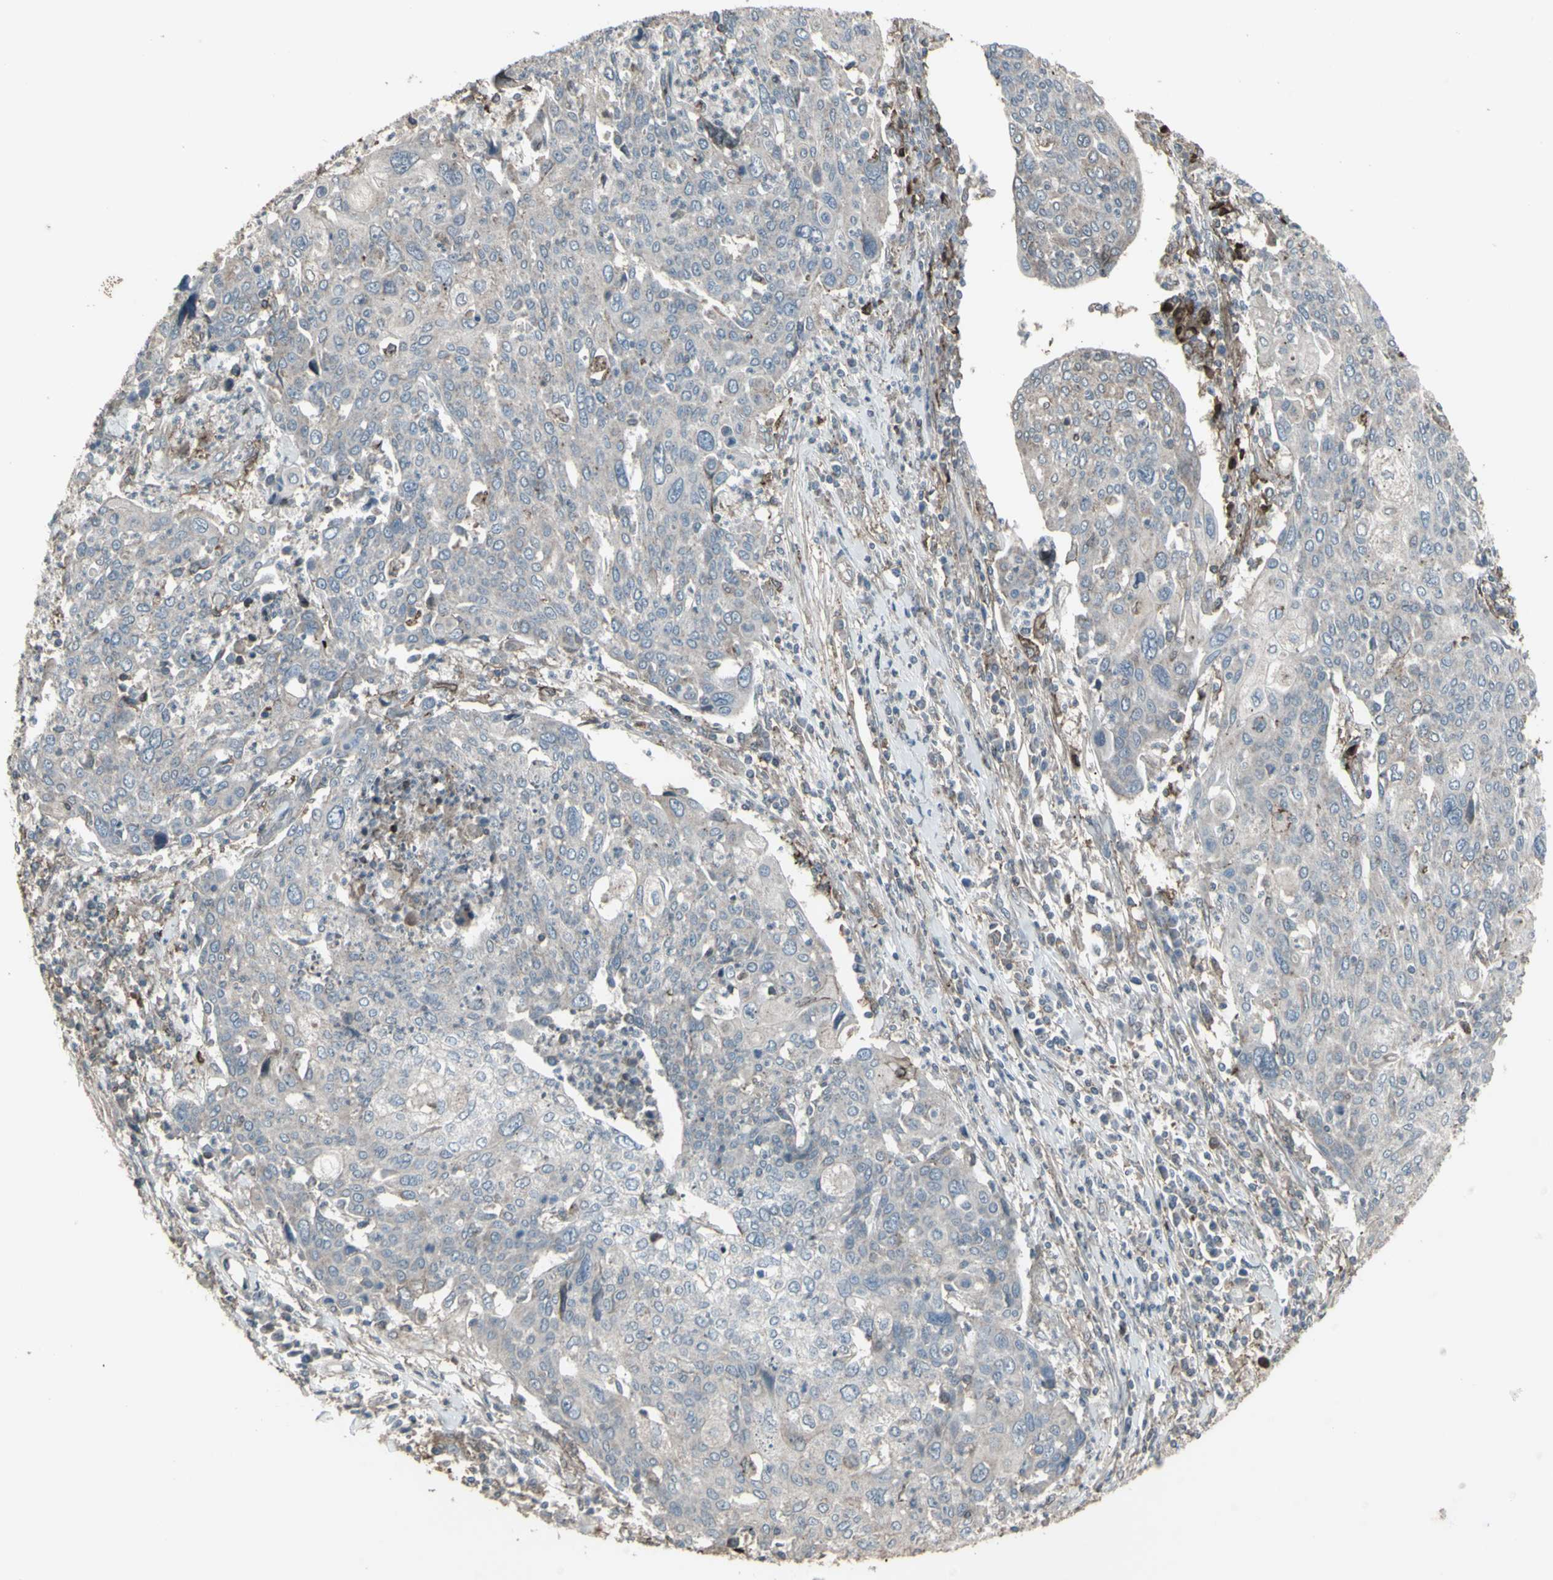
{"staining": {"intensity": "negative", "quantity": "none", "location": "none"}, "tissue": "cervical cancer", "cell_type": "Tumor cells", "image_type": "cancer", "snomed": [{"axis": "morphology", "description": "Squamous cell carcinoma, NOS"}, {"axis": "topography", "description": "Cervix"}], "caption": "DAB (3,3'-diaminobenzidine) immunohistochemical staining of cervical cancer (squamous cell carcinoma) demonstrates no significant positivity in tumor cells.", "gene": "SMO", "patient": {"sex": "female", "age": 40}}